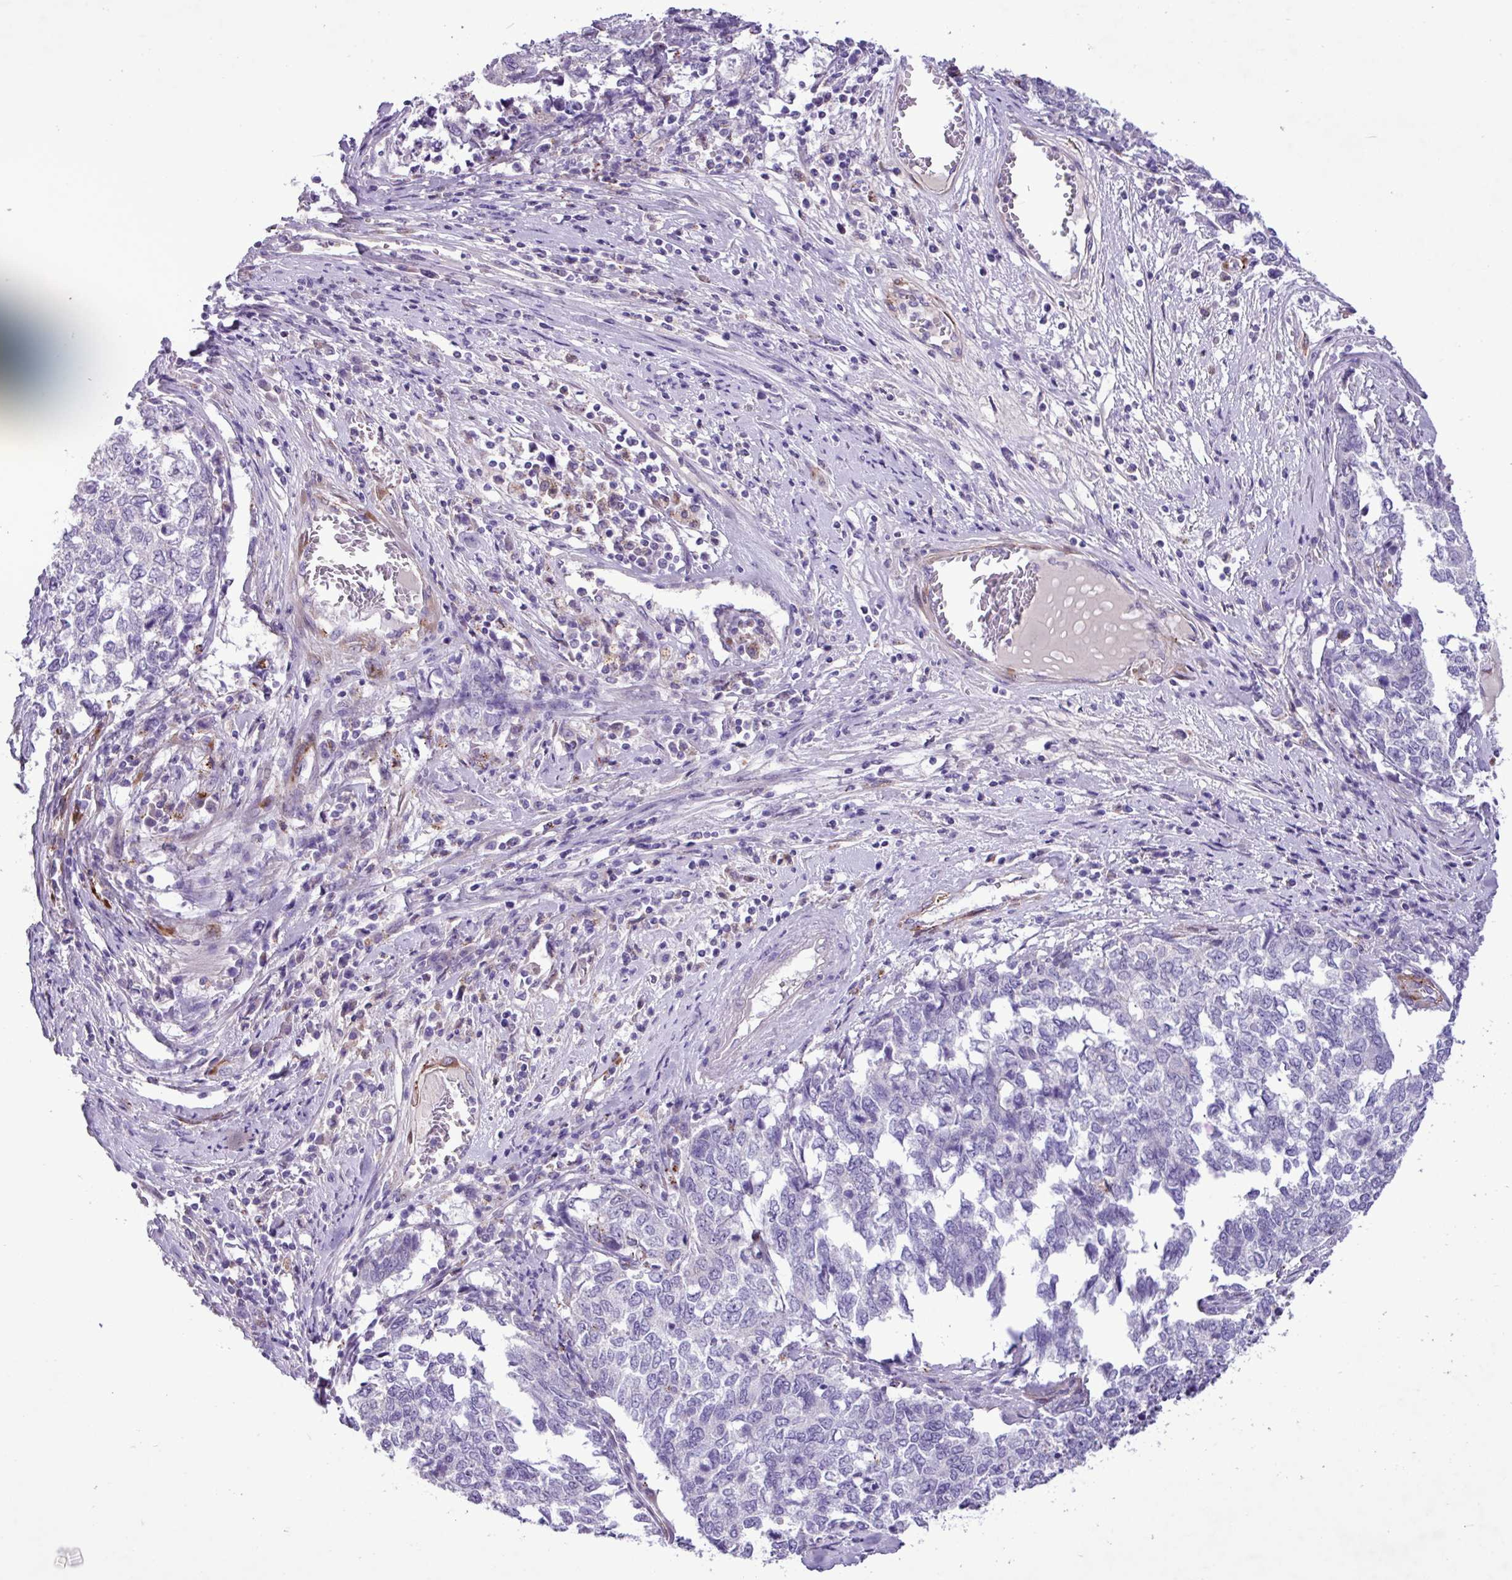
{"staining": {"intensity": "negative", "quantity": "none", "location": "none"}, "tissue": "cervical cancer", "cell_type": "Tumor cells", "image_type": "cancer", "snomed": [{"axis": "morphology", "description": "Squamous cell carcinoma, NOS"}, {"axis": "topography", "description": "Cervix"}], "caption": "A micrograph of human squamous cell carcinoma (cervical) is negative for staining in tumor cells. (DAB (3,3'-diaminobenzidine) IHC with hematoxylin counter stain).", "gene": "CD248", "patient": {"sex": "female", "age": 63}}